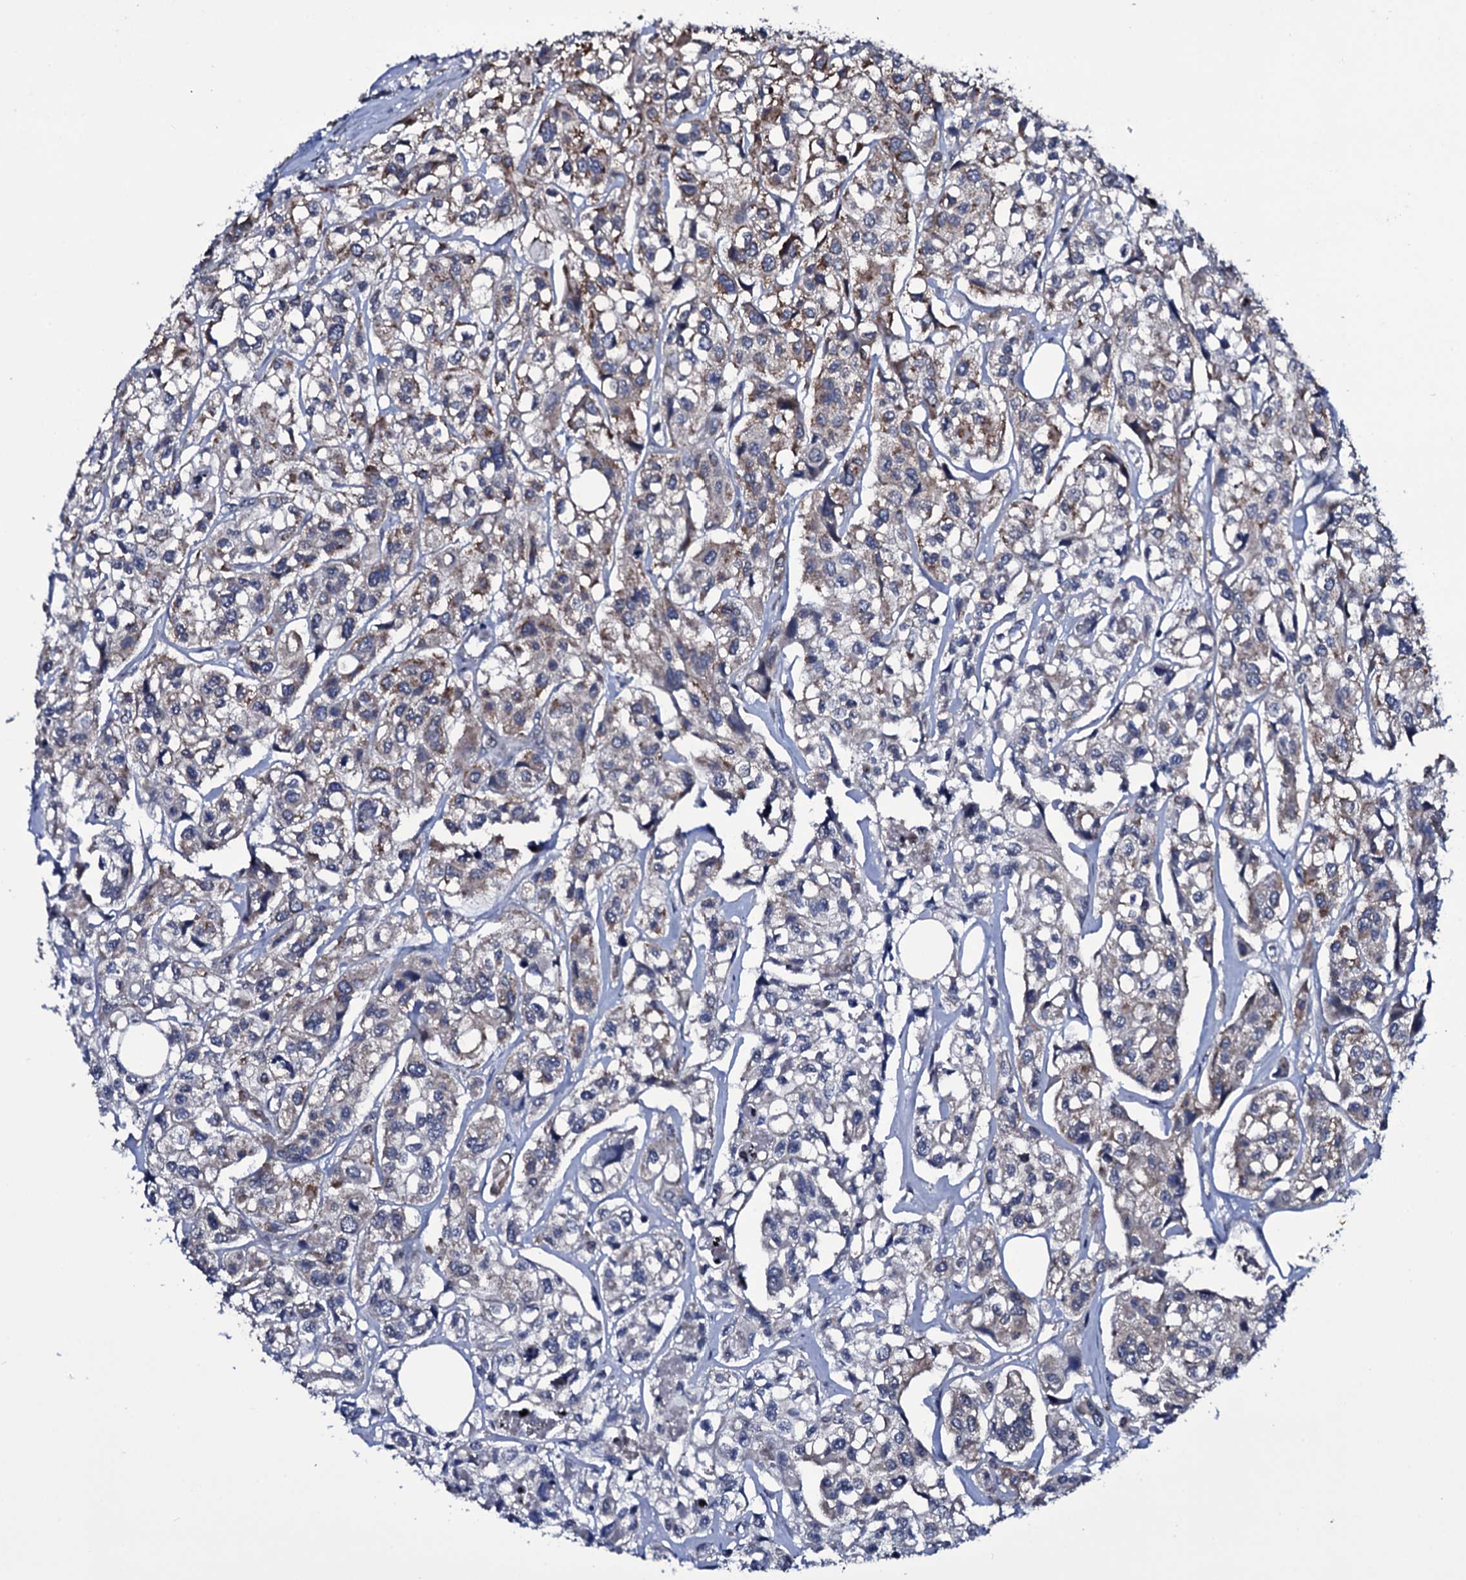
{"staining": {"intensity": "moderate", "quantity": "<25%", "location": "cytoplasmic/membranous"}, "tissue": "urothelial cancer", "cell_type": "Tumor cells", "image_type": "cancer", "snomed": [{"axis": "morphology", "description": "Urothelial carcinoma, High grade"}, {"axis": "topography", "description": "Urinary bladder"}], "caption": "High-power microscopy captured an IHC histopathology image of urothelial cancer, revealing moderate cytoplasmic/membranous positivity in approximately <25% of tumor cells. (Stains: DAB in brown, nuclei in blue, Microscopy: brightfield microscopy at high magnification).", "gene": "WIPF3", "patient": {"sex": "male", "age": 67}}